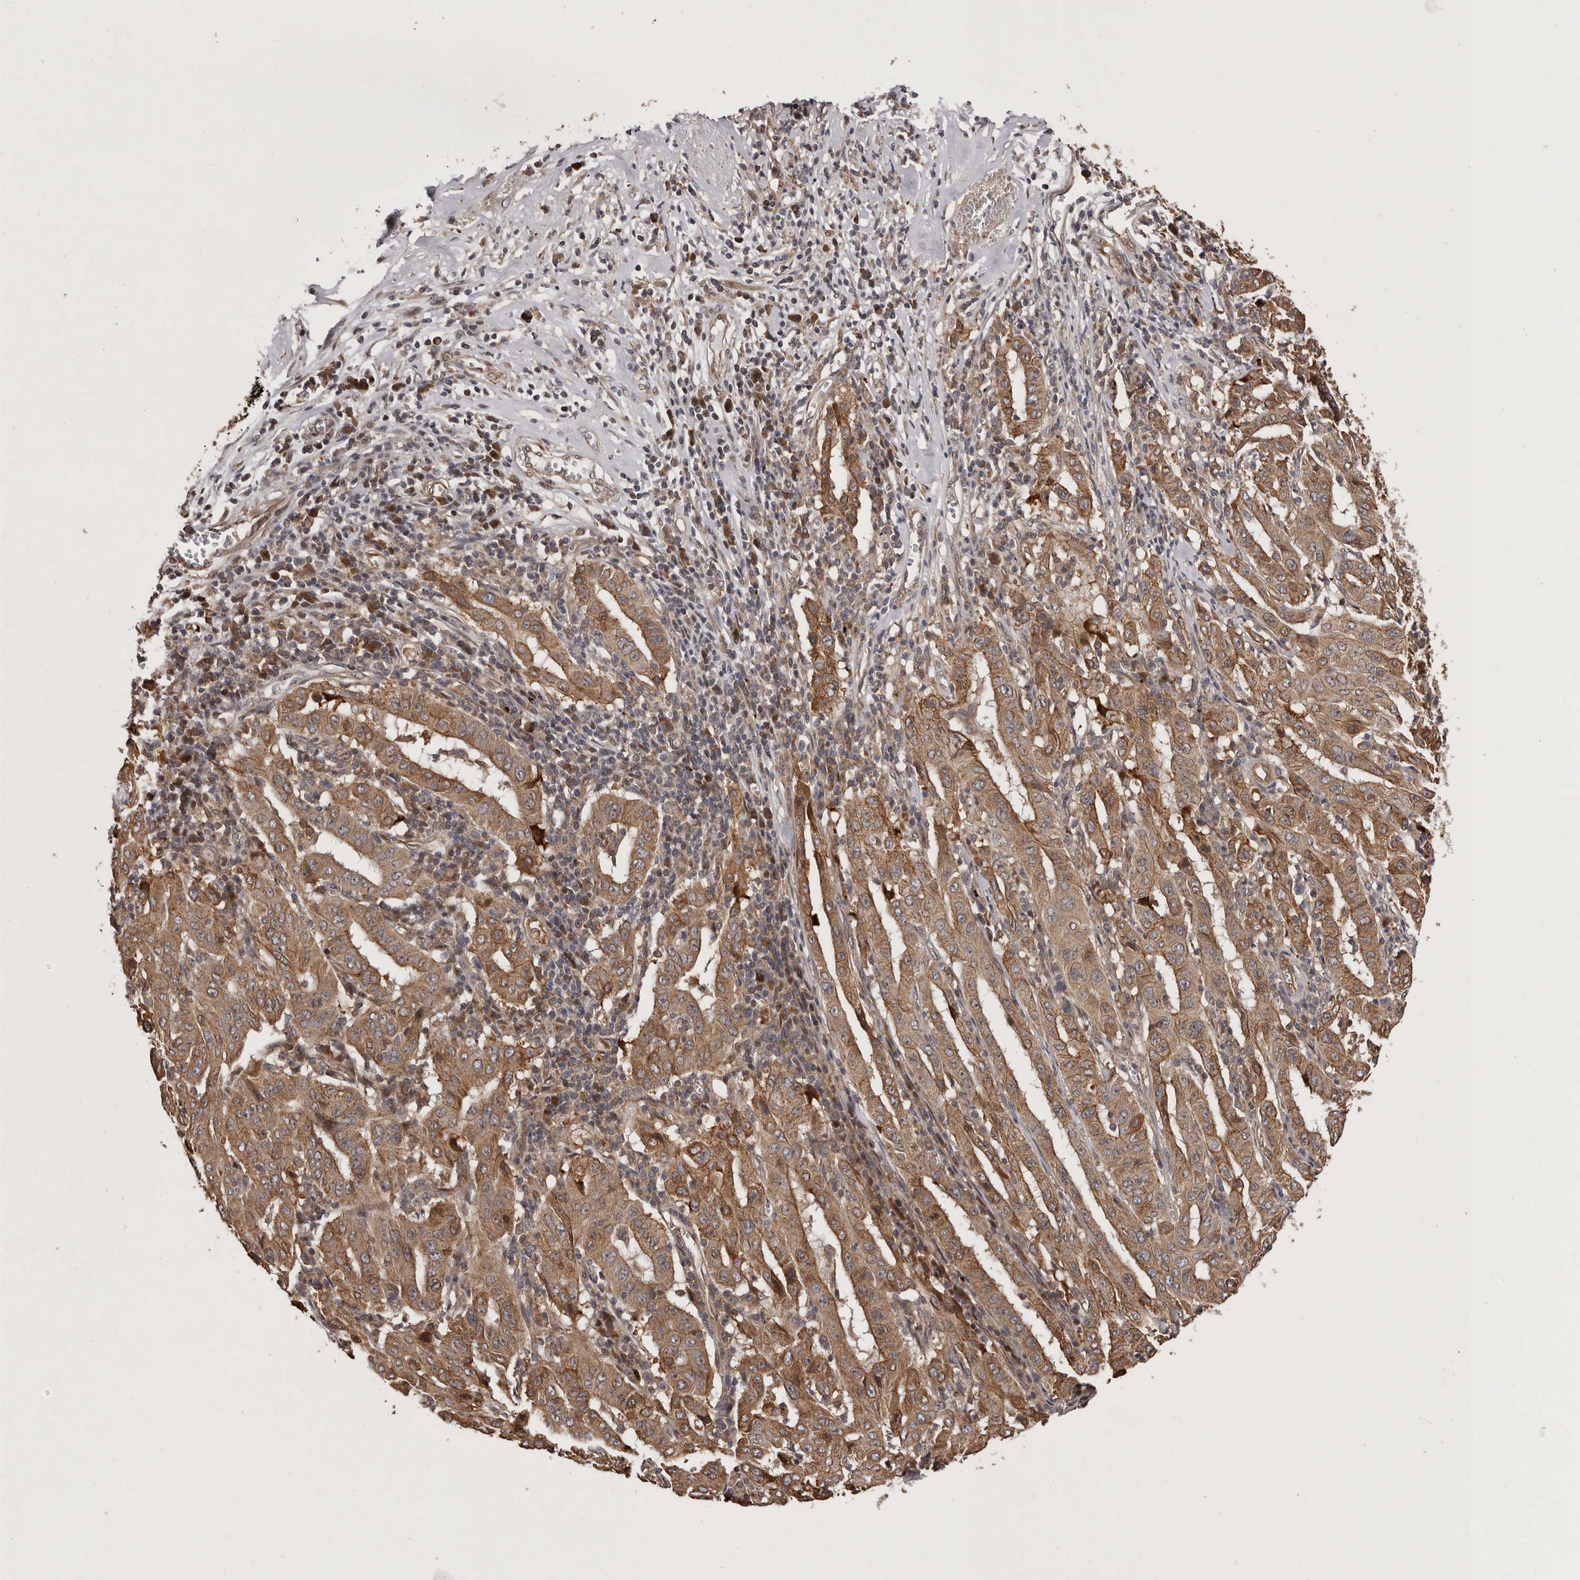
{"staining": {"intensity": "moderate", "quantity": ">75%", "location": "cytoplasmic/membranous"}, "tissue": "pancreatic cancer", "cell_type": "Tumor cells", "image_type": "cancer", "snomed": [{"axis": "morphology", "description": "Adenocarcinoma, NOS"}, {"axis": "topography", "description": "Pancreas"}], "caption": "Immunohistochemical staining of pancreatic cancer (adenocarcinoma) reveals medium levels of moderate cytoplasmic/membranous protein staining in about >75% of tumor cells. The protein of interest is stained brown, and the nuclei are stained in blue (DAB (3,3'-diaminobenzidine) IHC with brightfield microscopy, high magnification).", "gene": "GADD45B", "patient": {"sex": "male", "age": 63}}